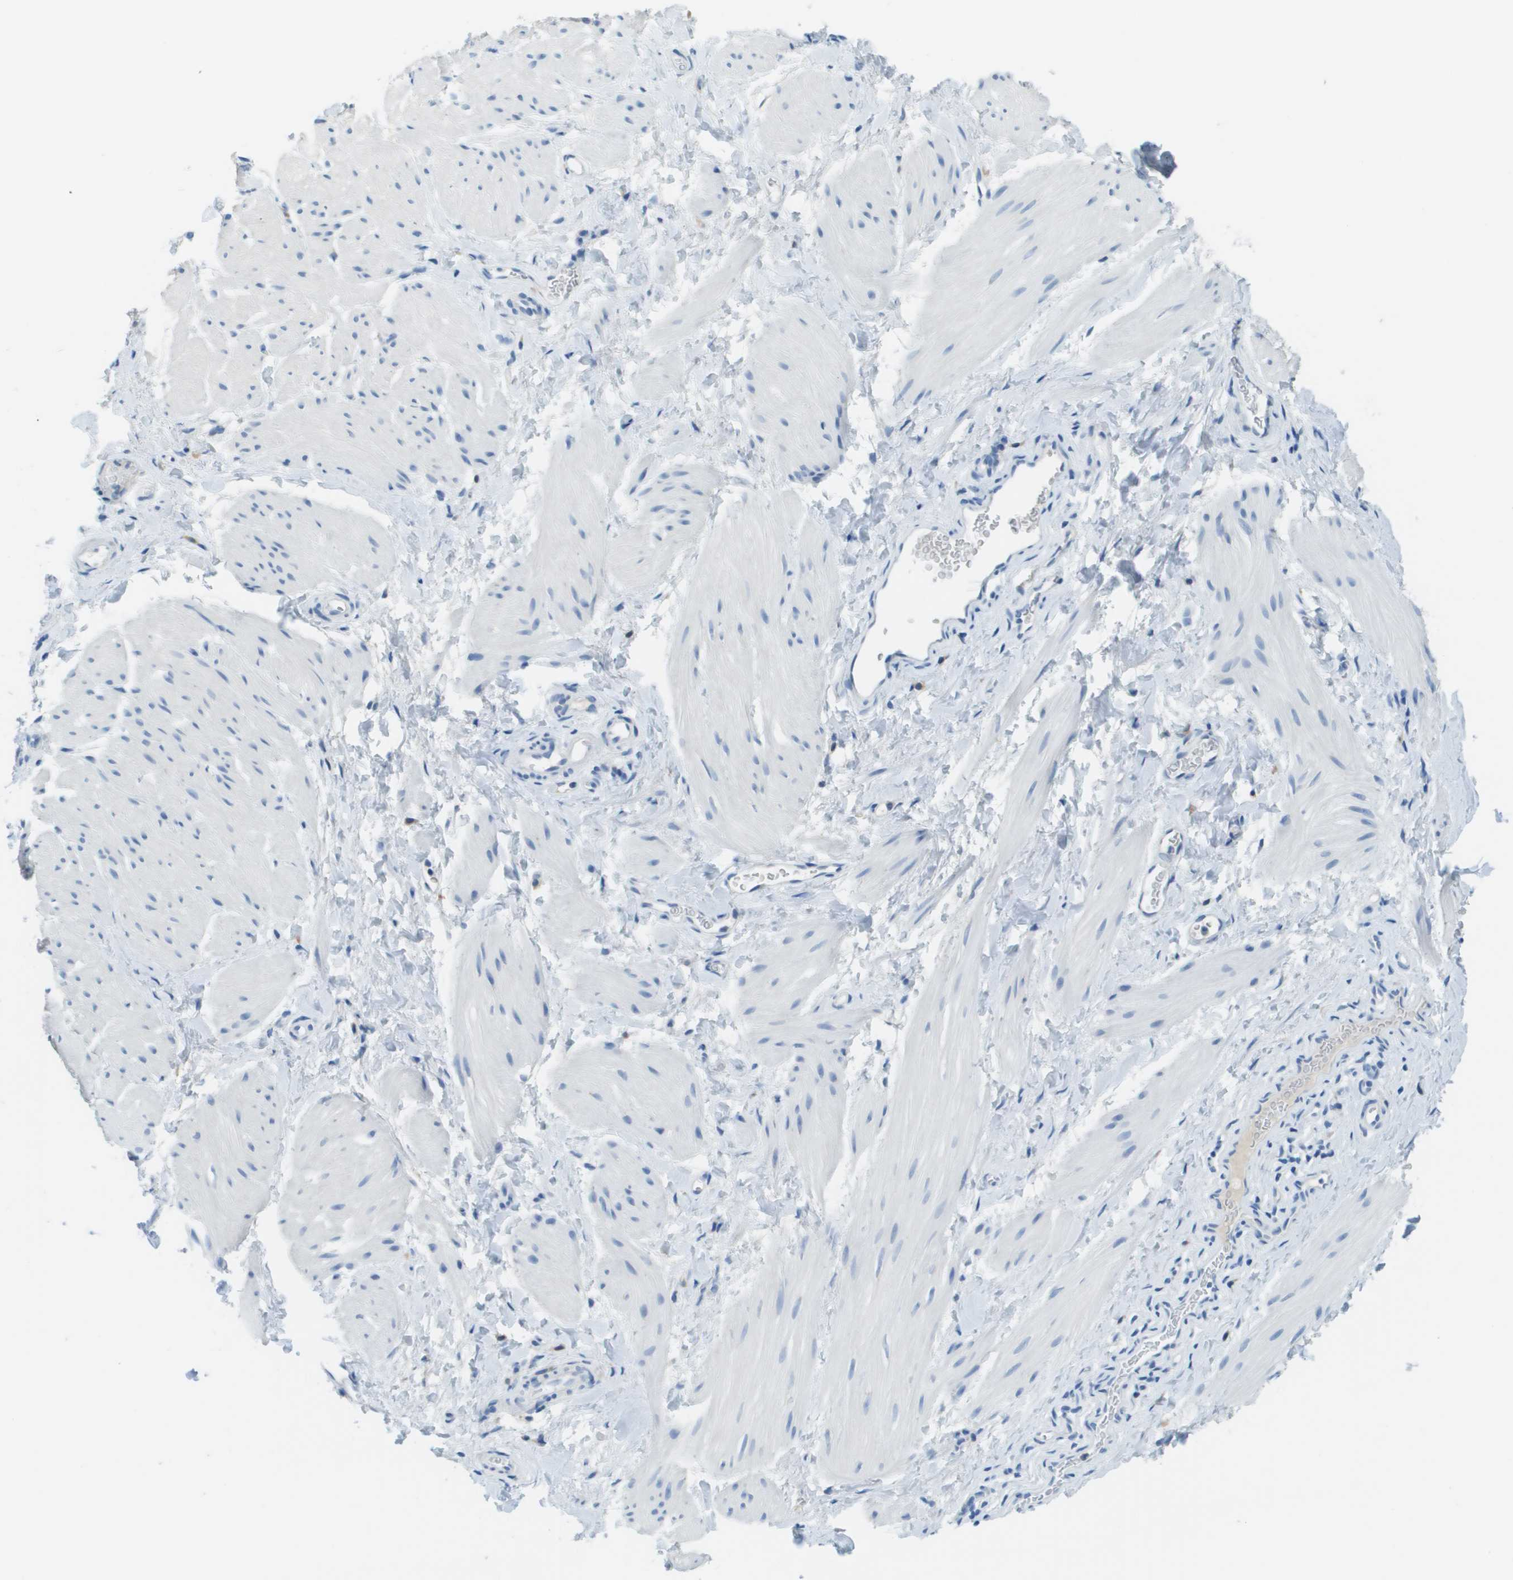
{"staining": {"intensity": "negative", "quantity": "none", "location": "none"}, "tissue": "smooth muscle", "cell_type": "Smooth muscle cells", "image_type": "normal", "snomed": [{"axis": "morphology", "description": "Normal tissue, NOS"}, {"axis": "topography", "description": "Smooth muscle"}], "caption": "DAB (3,3'-diaminobenzidine) immunohistochemical staining of unremarkable smooth muscle demonstrates no significant expression in smooth muscle cells.", "gene": "PTGDR2", "patient": {"sex": "male", "age": 16}}